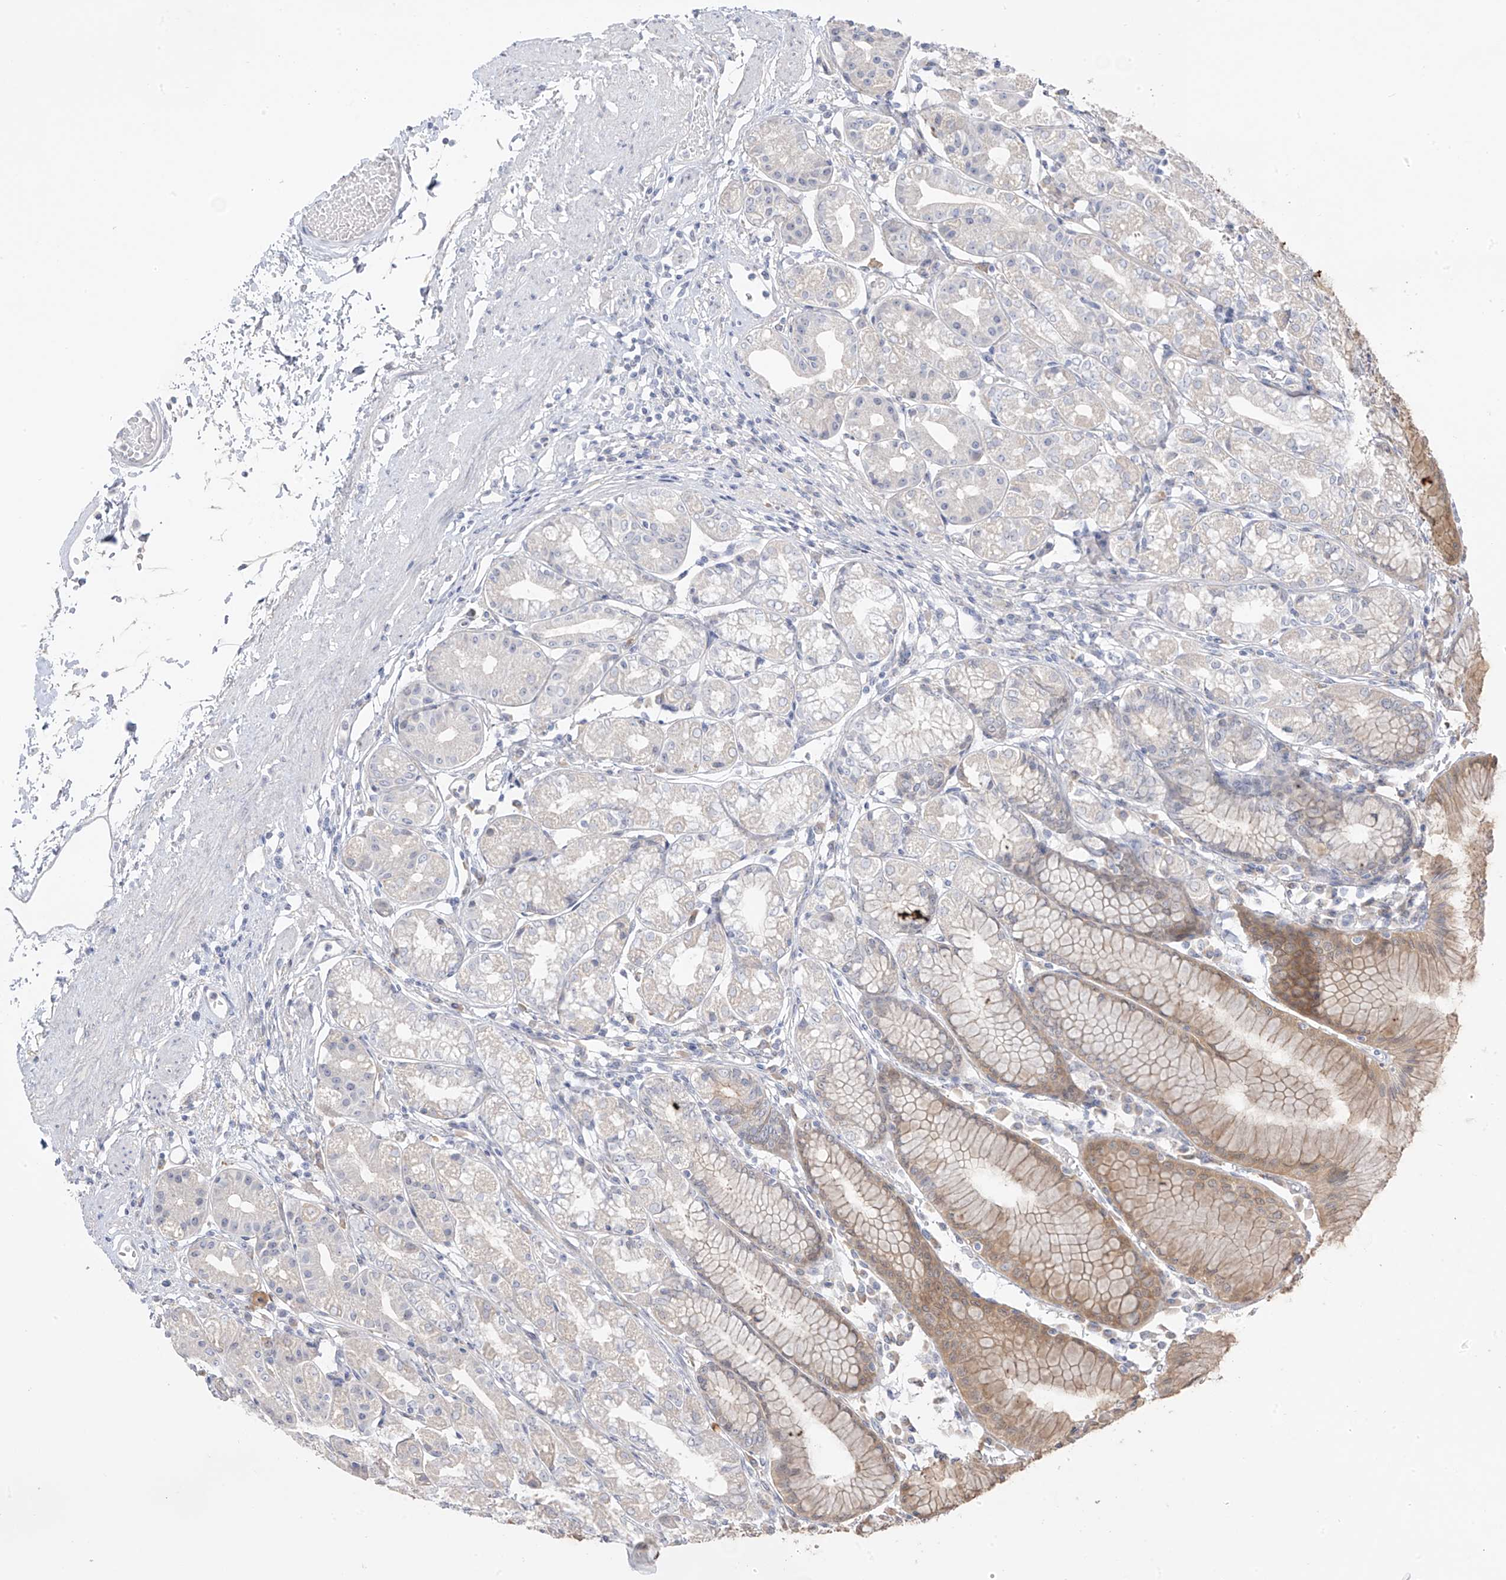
{"staining": {"intensity": "moderate", "quantity": "<25%", "location": "cytoplasmic/membranous"}, "tissue": "stomach", "cell_type": "Glandular cells", "image_type": "normal", "snomed": [{"axis": "morphology", "description": "Normal tissue, NOS"}, {"axis": "topography", "description": "Stomach"}], "caption": "The image displays immunohistochemical staining of normal stomach. There is moderate cytoplasmic/membranous expression is seen in about <25% of glandular cells. Nuclei are stained in blue.", "gene": "DCDC2", "patient": {"sex": "female", "age": 57}}